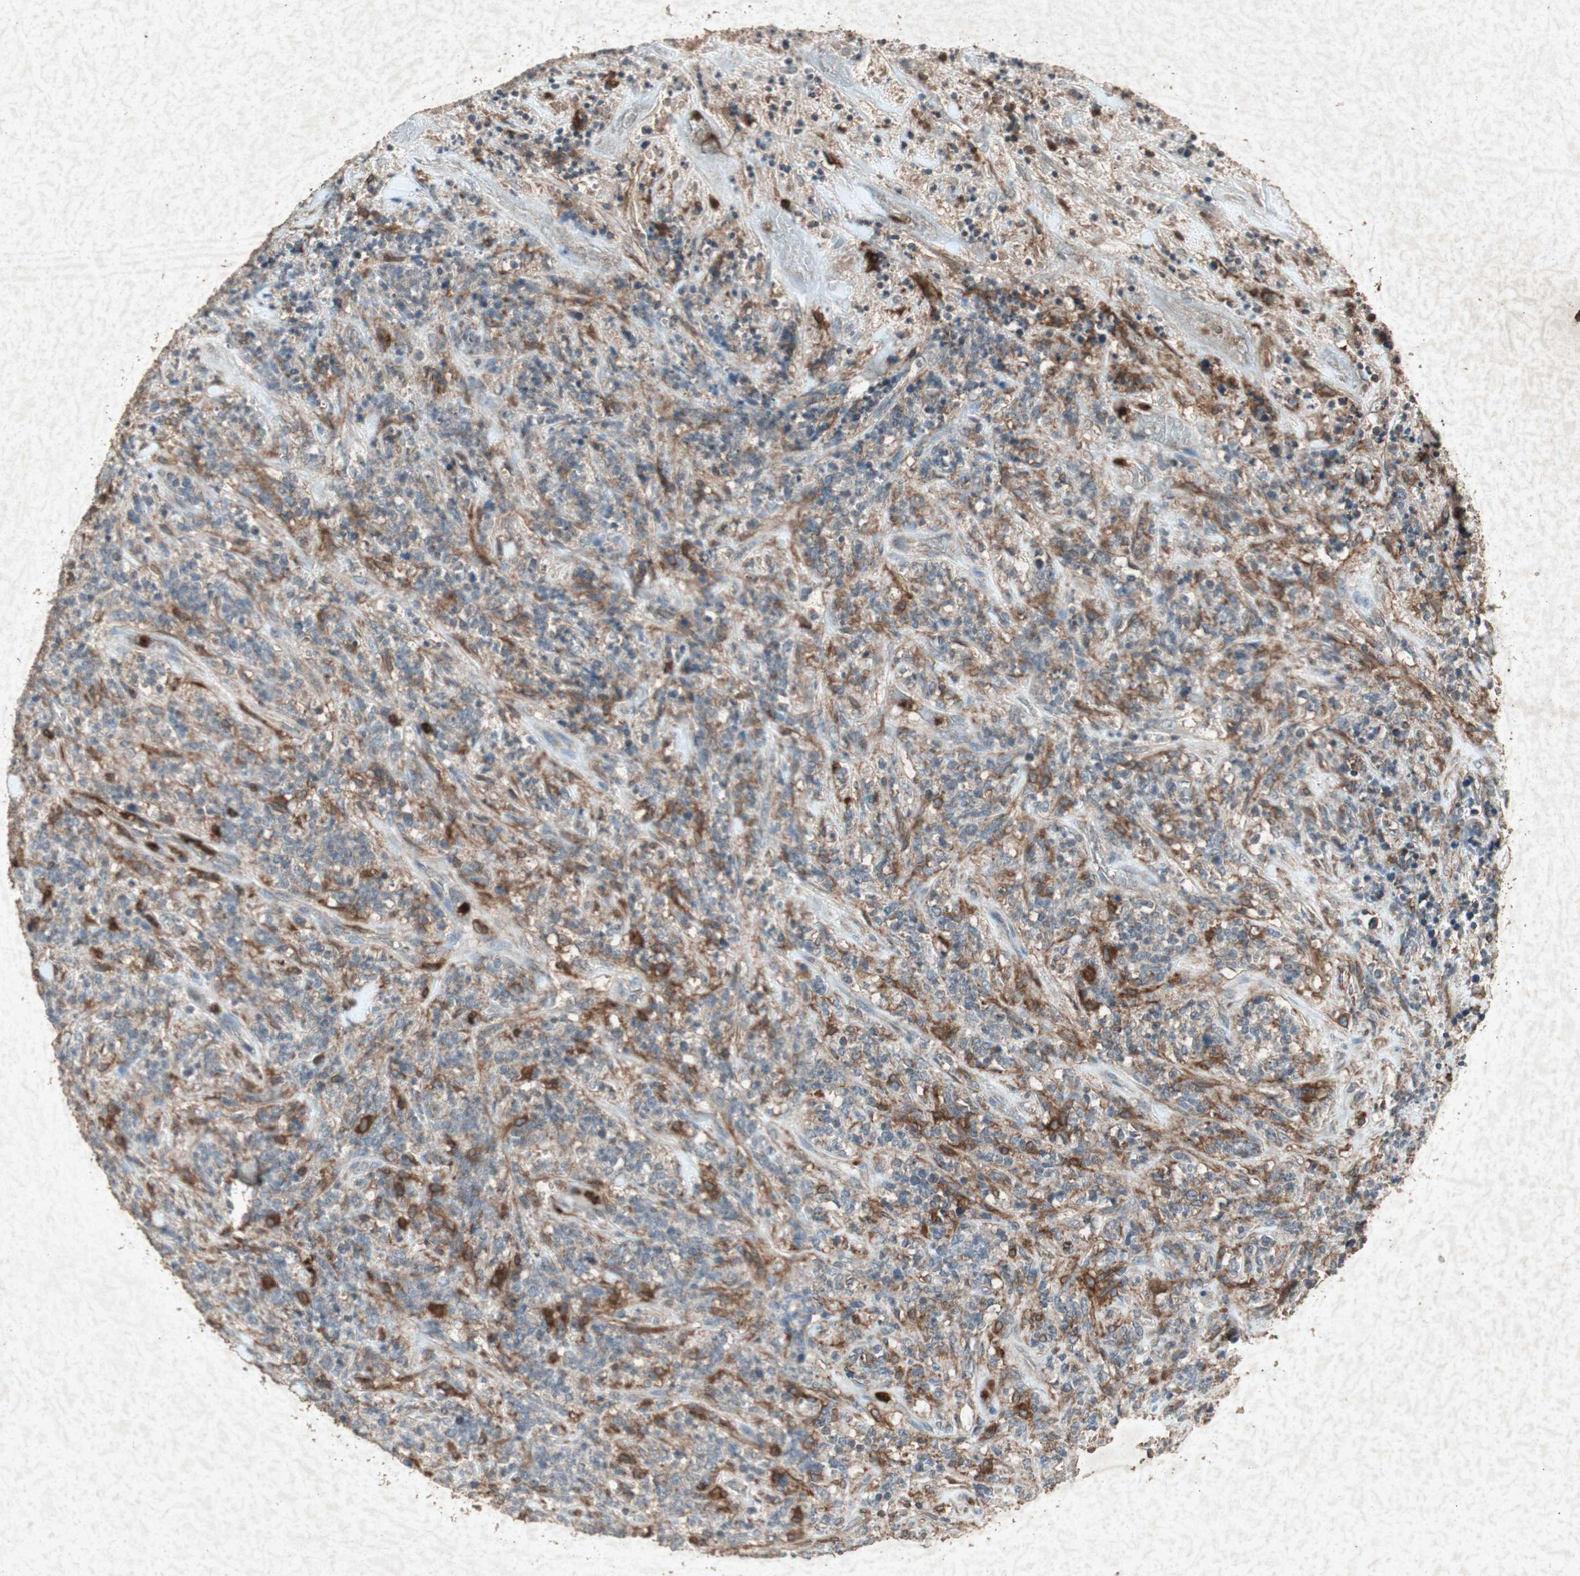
{"staining": {"intensity": "negative", "quantity": "none", "location": "none"}, "tissue": "lymphoma", "cell_type": "Tumor cells", "image_type": "cancer", "snomed": [{"axis": "morphology", "description": "Malignant lymphoma, non-Hodgkin's type, High grade"}, {"axis": "topography", "description": "Soft tissue"}], "caption": "Tumor cells show no significant protein expression in high-grade malignant lymphoma, non-Hodgkin's type. (DAB immunohistochemistry (IHC), high magnification).", "gene": "TYROBP", "patient": {"sex": "male", "age": 18}}